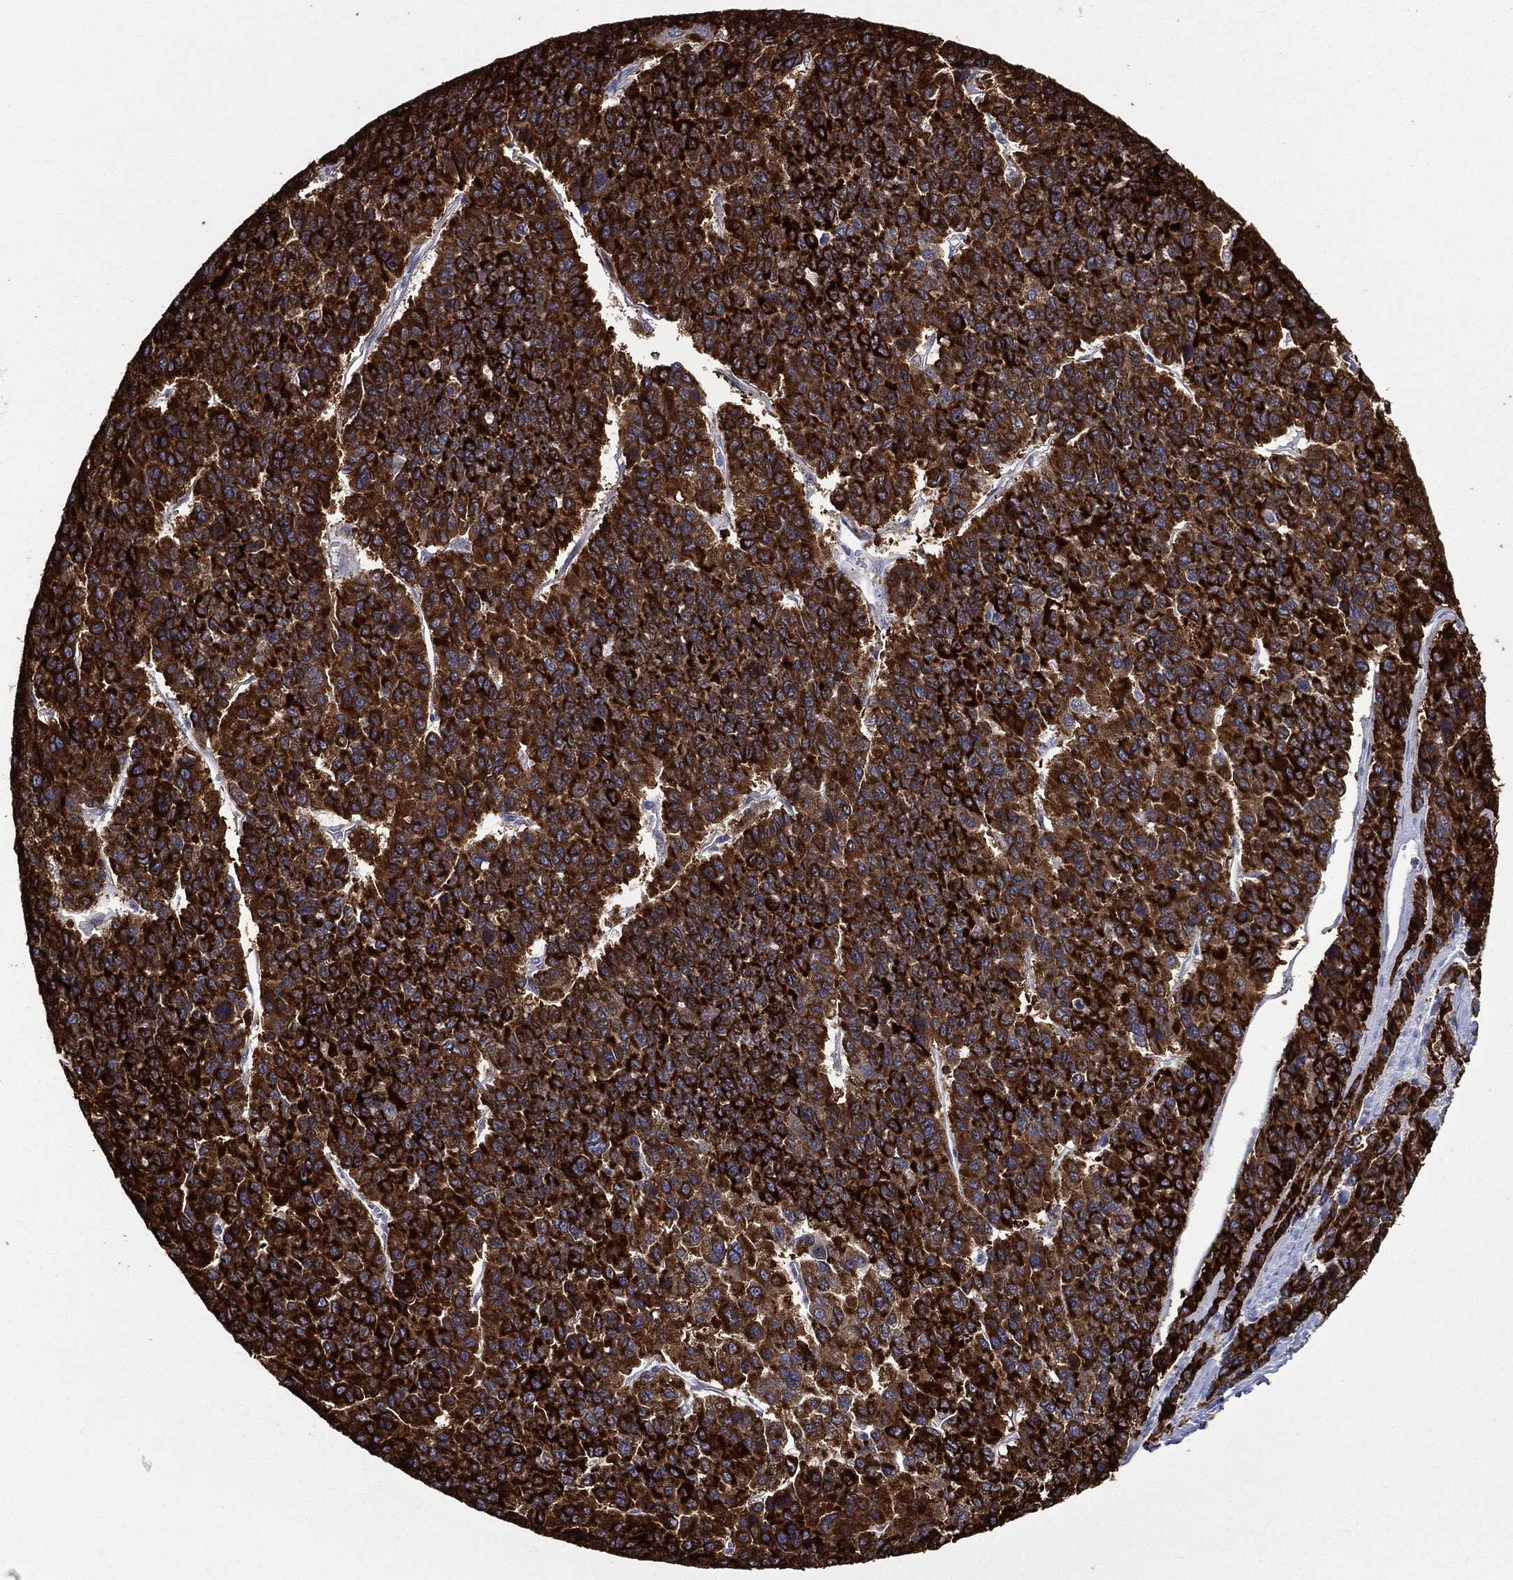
{"staining": {"intensity": "strong", "quantity": ">75%", "location": "cytoplasmic/membranous"}, "tissue": "liver cancer", "cell_type": "Tumor cells", "image_type": "cancer", "snomed": [{"axis": "morphology", "description": "Carcinoma, Hepatocellular, NOS"}, {"axis": "topography", "description": "Liver"}], "caption": "Immunohistochemical staining of hepatocellular carcinoma (liver) reveals high levels of strong cytoplasmic/membranous protein expression in about >75% of tumor cells.", "gene": "CES2", "patient": {"sex": "female", "age": 41}}